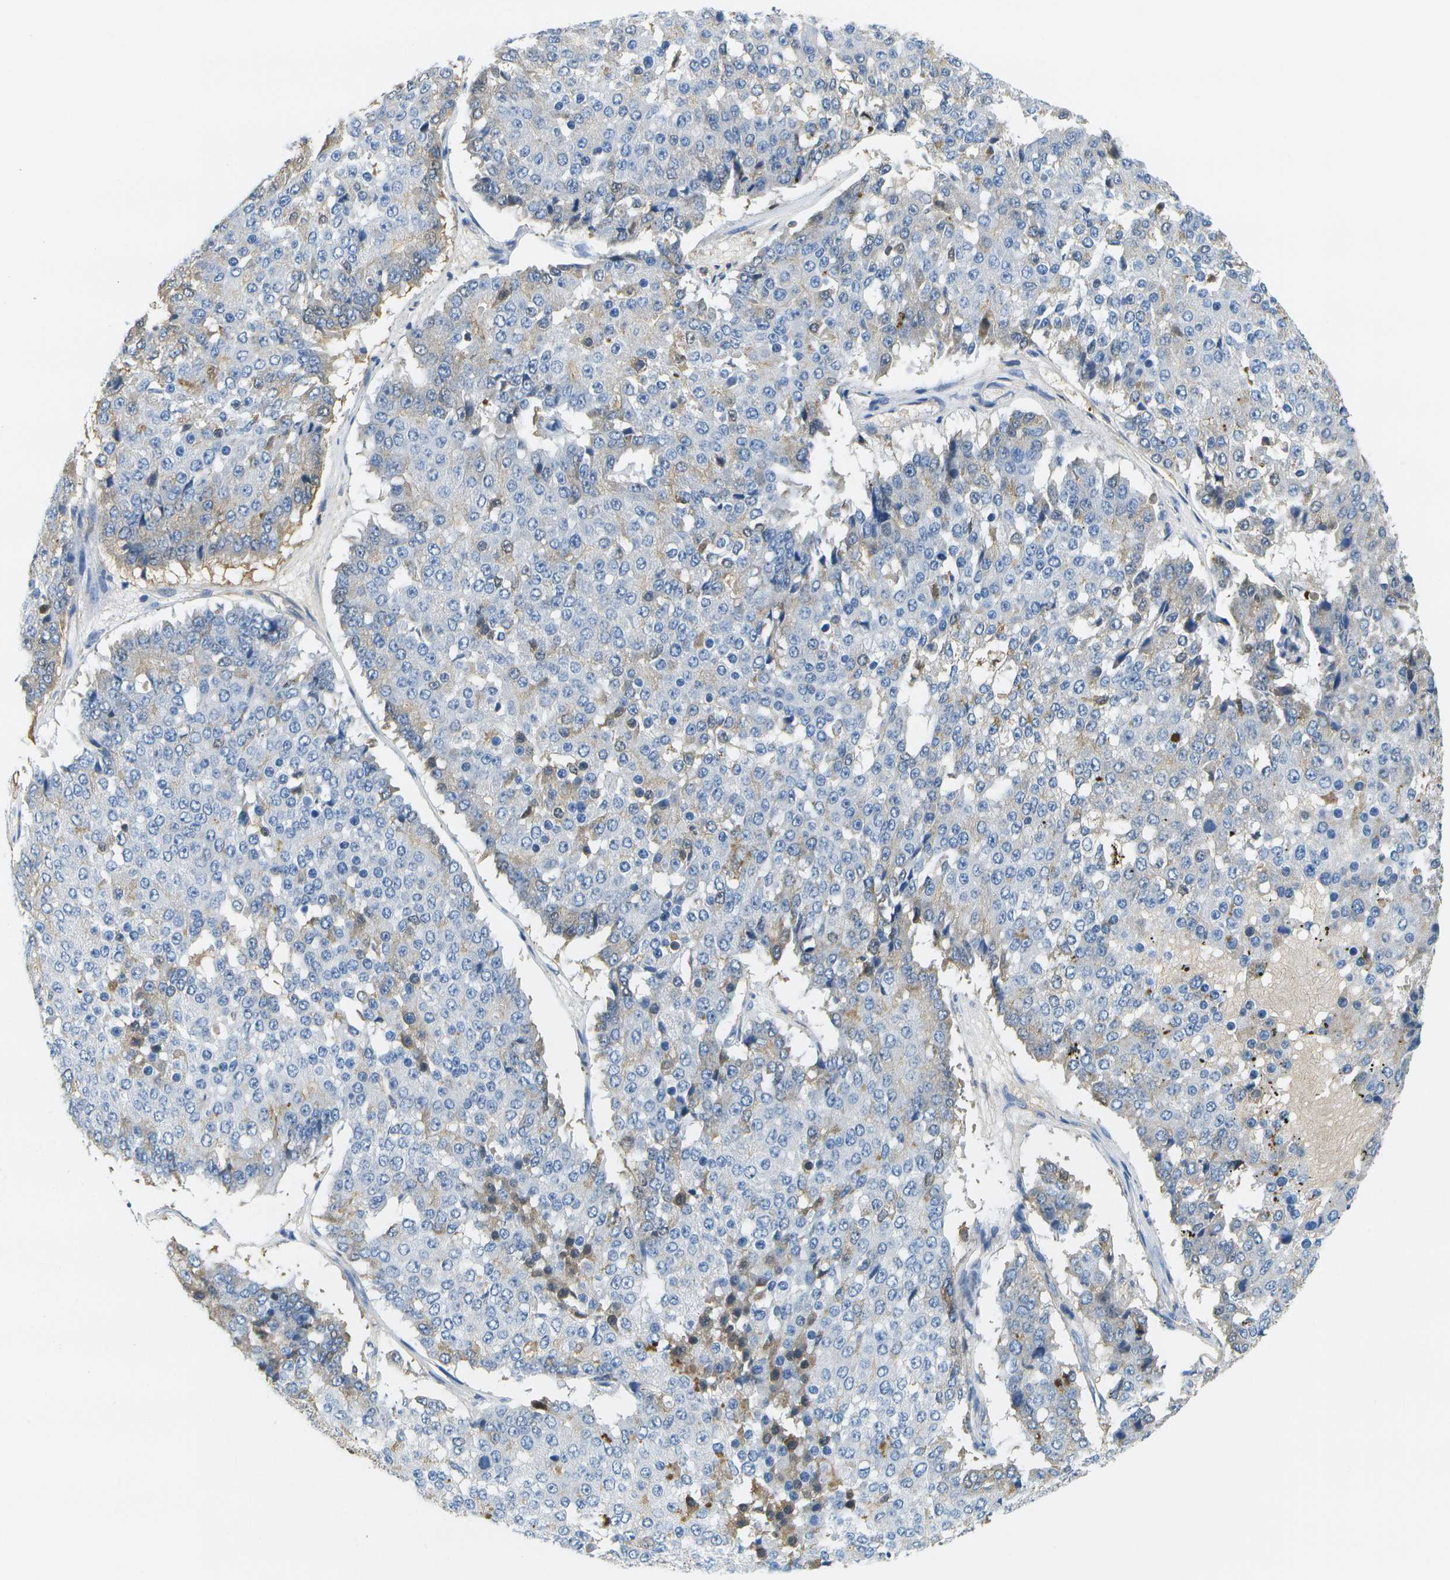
{"staining": {"intensity": "weak", "quantity": "<25%", "location": "cytoplasmic/membranous"}, "tissue": "pancreatic cancer", "cell_type": "Tumor cells", "image_type": "cancer", "snomed": [{"axis": "morphology", "description": "Adenocarcinoma, NOS"}, {"axis": "topography", "description": "Pancreas"}], "caption": "Tumor cells are negative for protein expression in human adenocarcinoma (pancreatic).", "gene": "SERPINA1", "patient": {"sex": "male", "age": 50}}